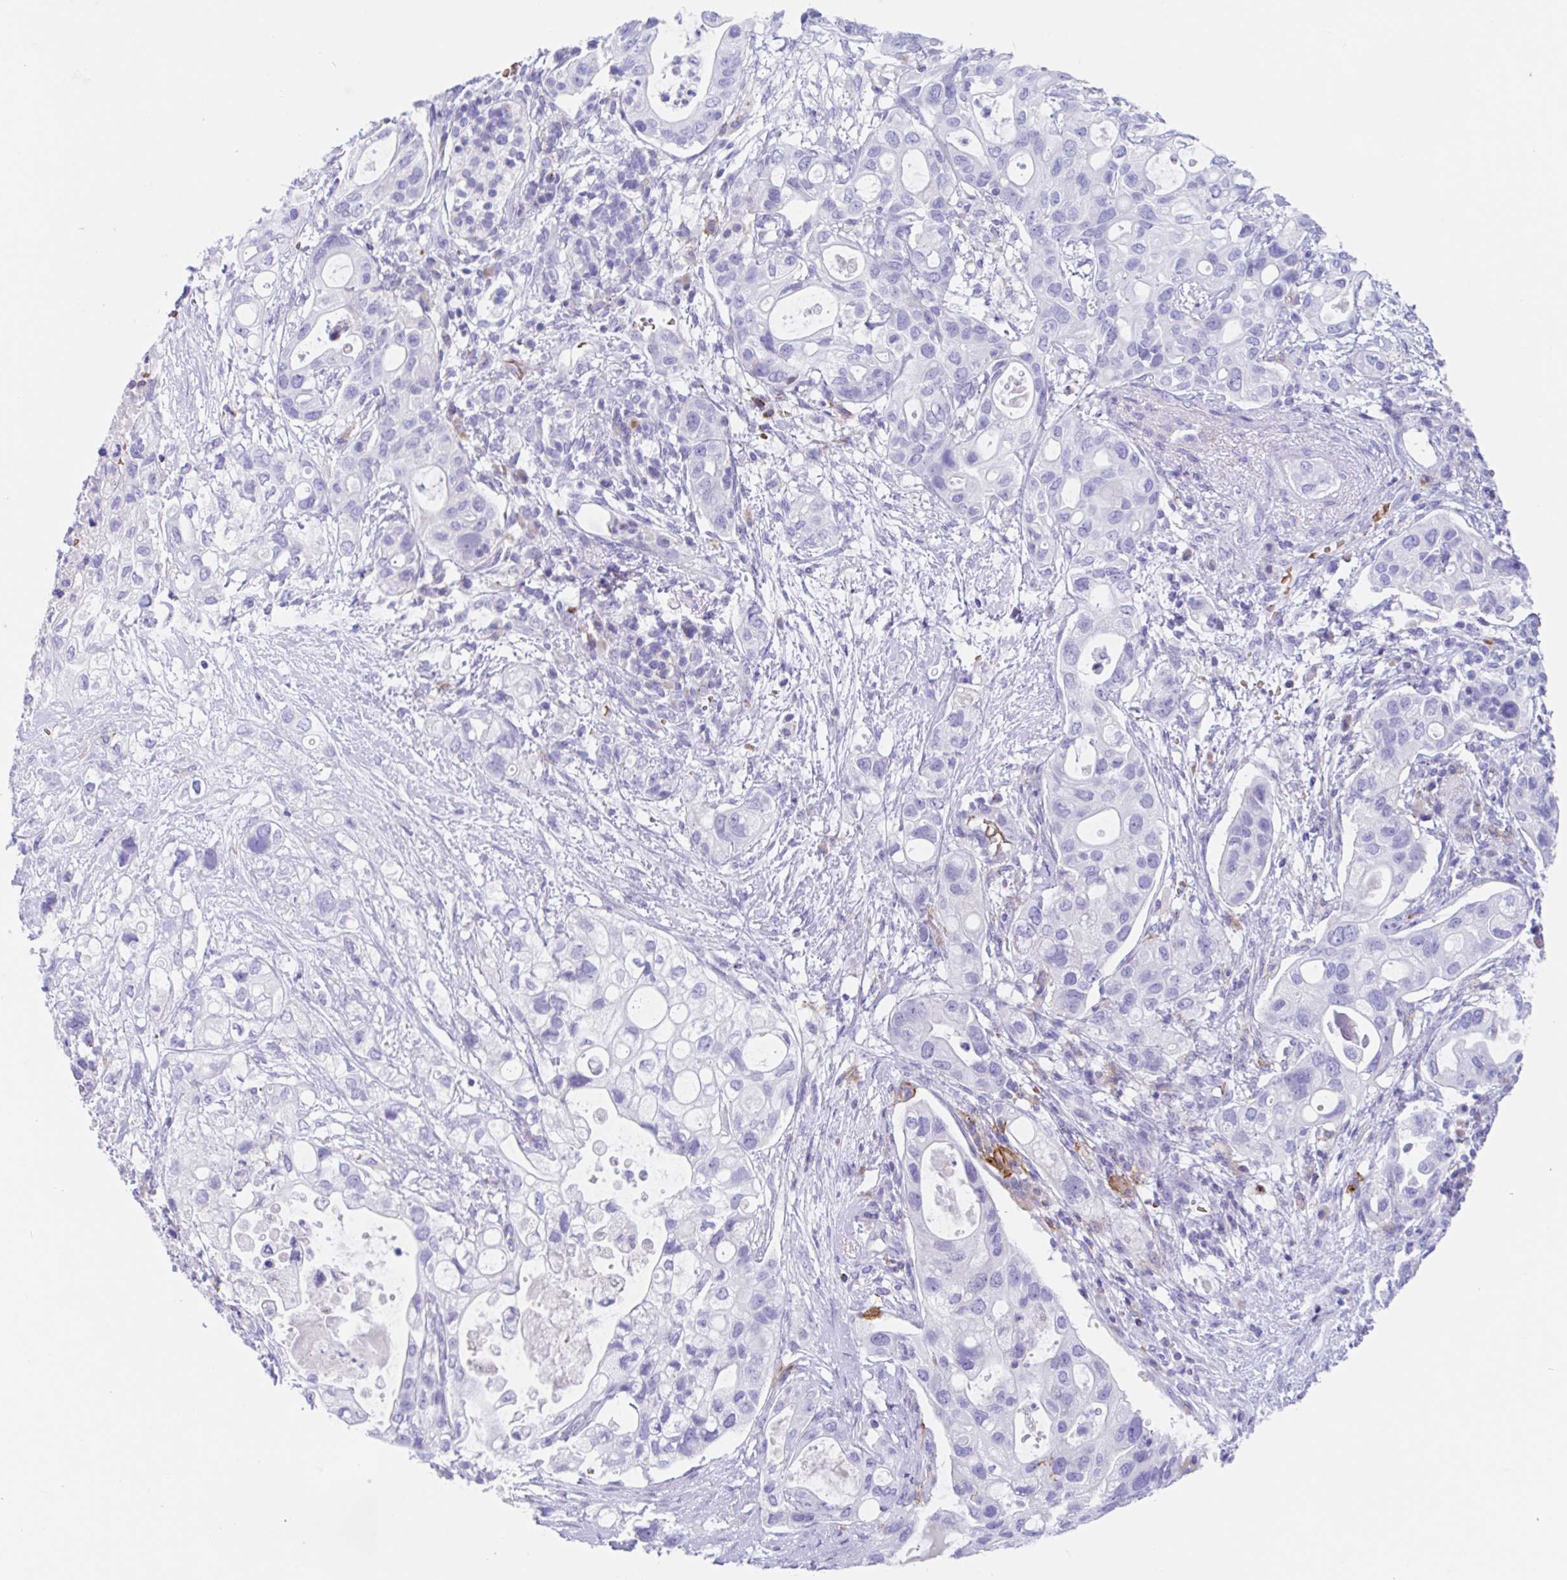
{"staining": {"intensity": "negative", "quantity": "none", "location": "none"}, "tissue": "pancreatic cancer", "cell_type": "Tumor cells", "image_type": "cancer", "snomed": [{"axis": "morphology", "description": "Adenocarcinoma, NOS"}, {"axis": "topography", "description": "Pancreas"}], "caption": "IHC histopathology image of human adenocarcinoma (pancreatic) stained for a protein (brown), which exhibits no expression in tumor cells.", "gene": "ANKRD9", "patient": {"sex": "female", "age": 72}}